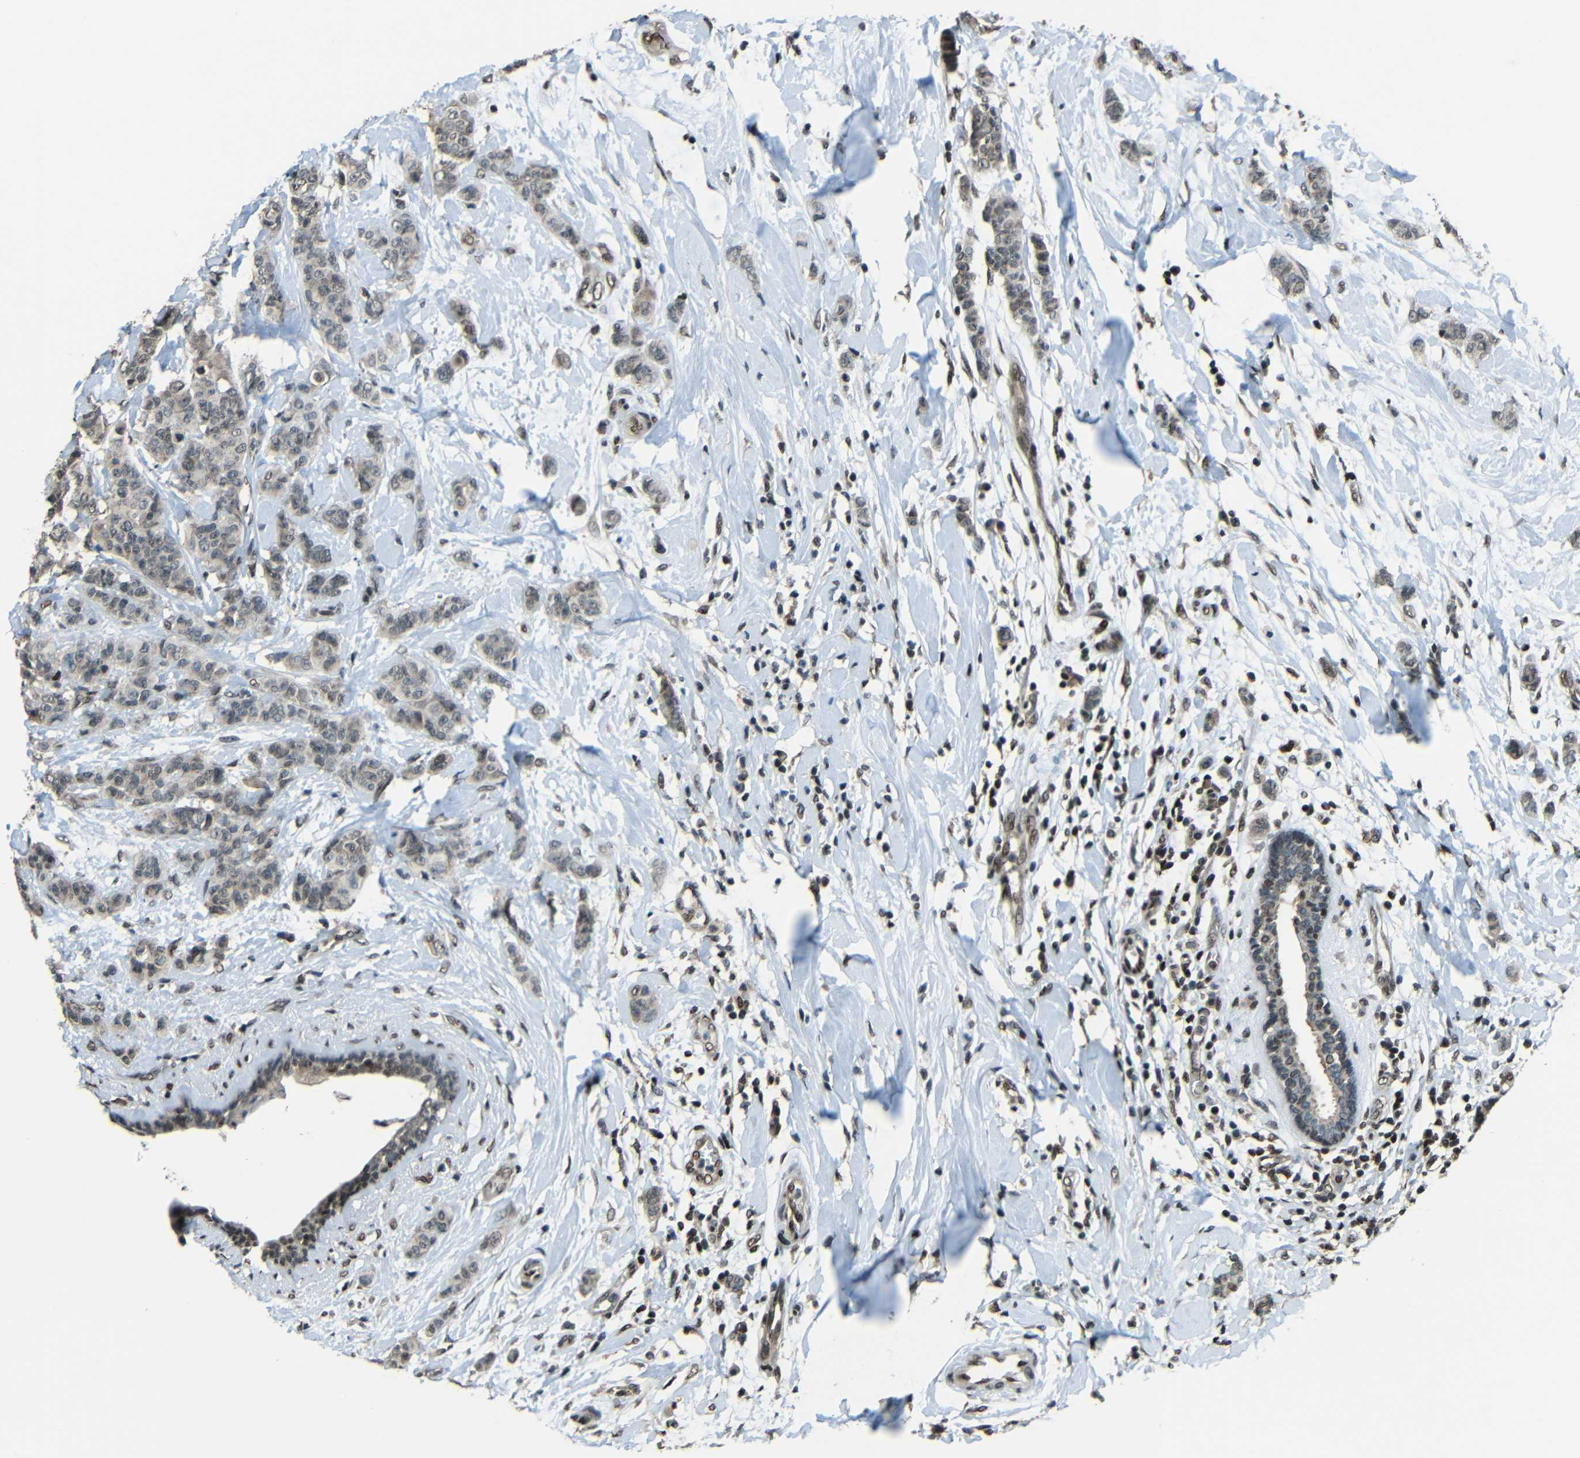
{"staining": {"intensity": "negative", "quantity": "none", "location": "none"}, "tissue": "breast cancer", "cell_type": "Tumor cells", "image_type": "cancer", "snomed": [{"axis": "morphology", "description": "Normal tissue, NOS"}, {"axis": "morphology", "description": "Duct carcinoma"}, {"axis": "topography", "description": "Breast"}], "caption": "Breast cancer stained for a protein using immunohistochemistry (IHC) demonstrates no staining tumor cells.", "gene": "PSIP1", "patient": {"sex": "female", "age": 40}}